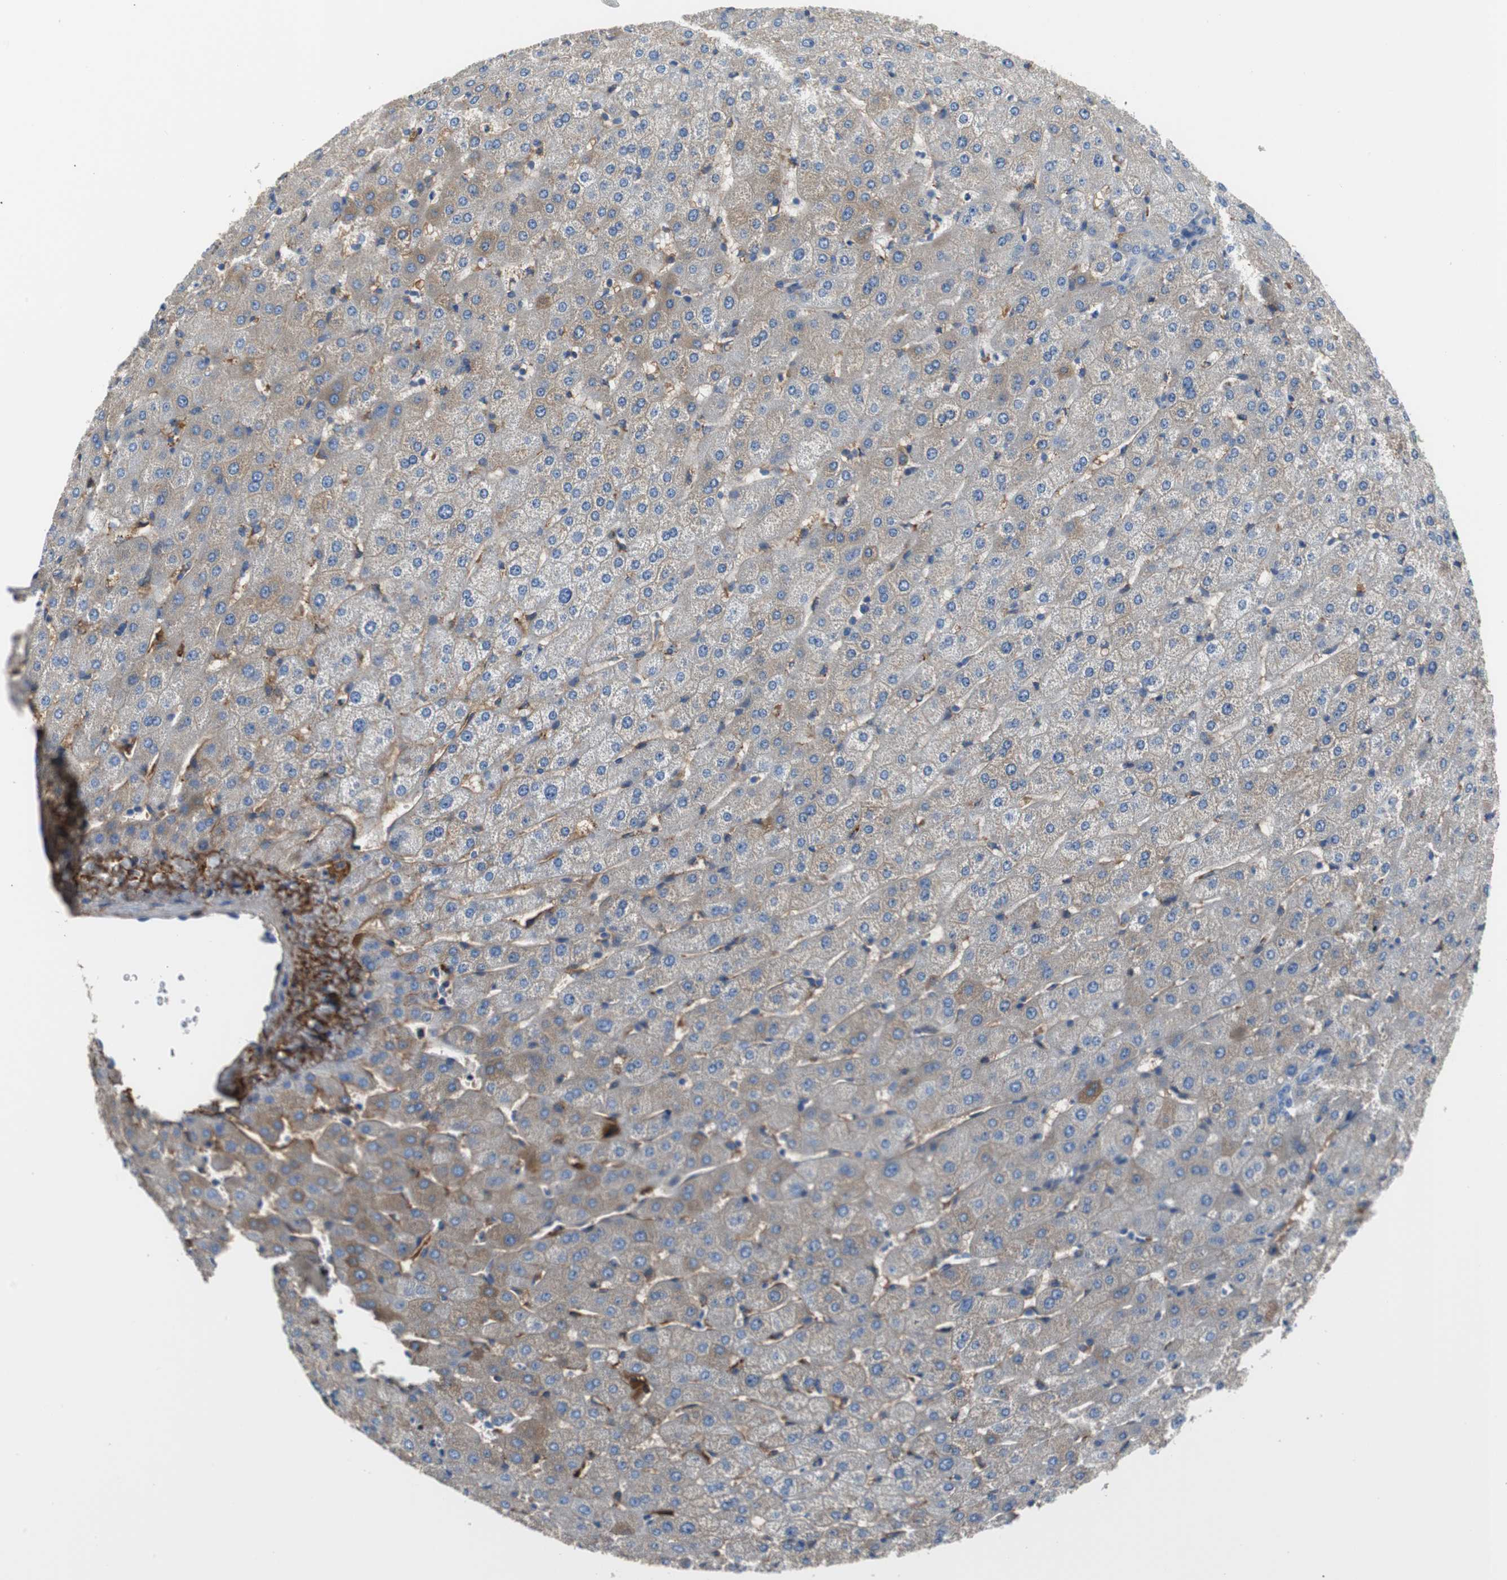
{"staining": {"intensity": "weak", "quantity": "25%-75%", "location": "cytoplasmic/membranous"}, "tissue": "liver", "cell_type": "Cholangiocytes", "image_type": "normal", "snomed": [{"axis": "morphology", "description": "Normal tissue, NOS"}, {"axis": "morphology", "description": "Fibrosis, NOS"}, {"axis": "topography", "description": "Liver"}], "caption": "IHC of normal liver demonstrates low levels of weak cytoplasmic/membranous staining in about 25%-75% of cholangiocytes.", "gene": "APCS", "patient": {"sex": "female", "age": 29}}